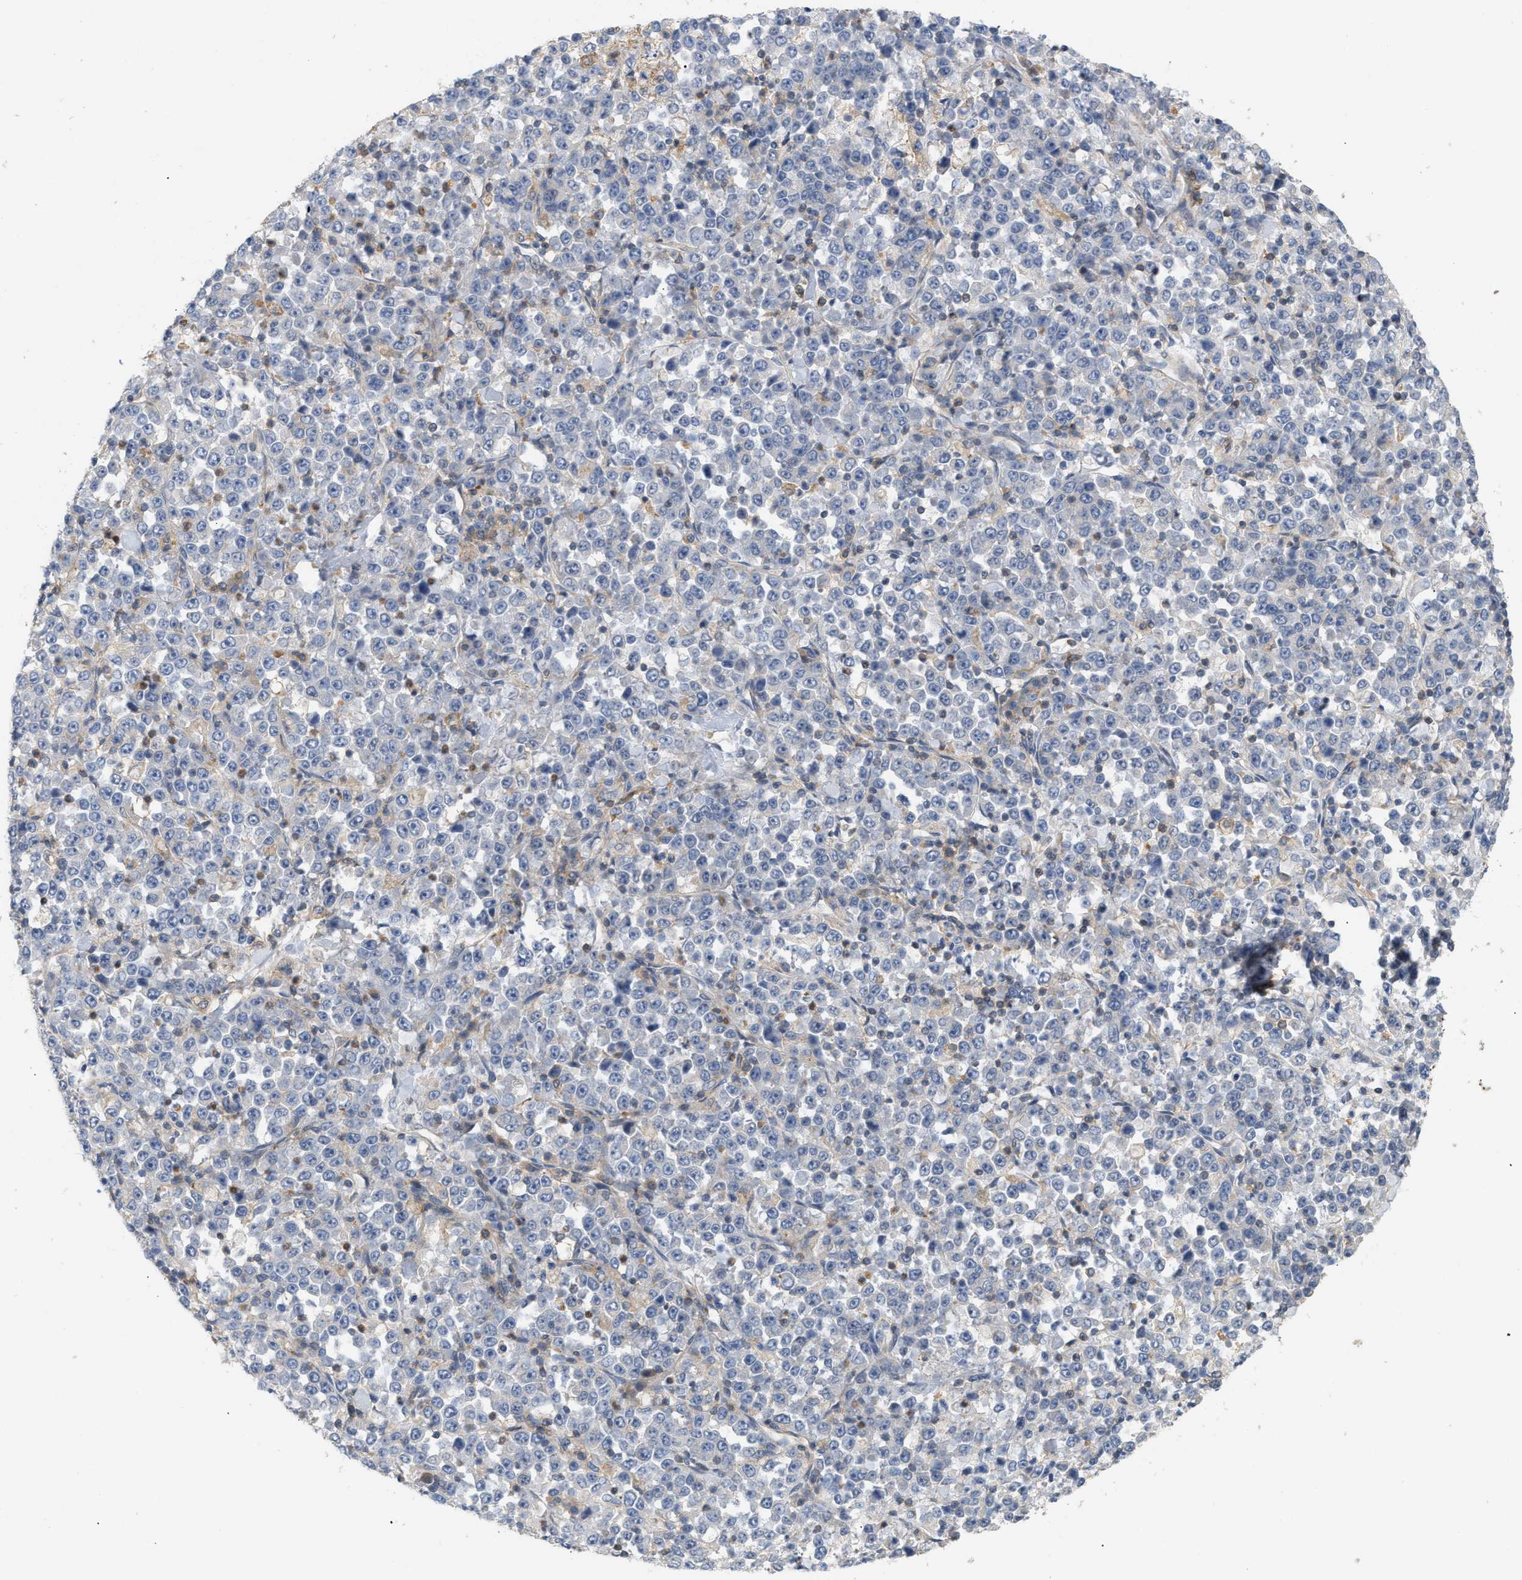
{"staining": {"intensity": "negative", "quantity": "none", "location": "none"}, "tissue": "stomach cancer", "cell_type": "Tumor cells", "image_type": "cancer", "snomed": [{"axis": "morphology", "description": "Normal tissue, NOS"}, {"axis": "morphology", "description": "Adenocarcinoma, NOS"}, {"axis": "topography", "description": "Stomach, upper"}, {"axis": "topography", "description": "Stomach"}], "caption": "Immunohistochemical staining of human stomach adenocarcinoma reveals no significant expression in tumor cells.", "gene": "DBNL", "patient": {"sex": "male", "age": 59}}